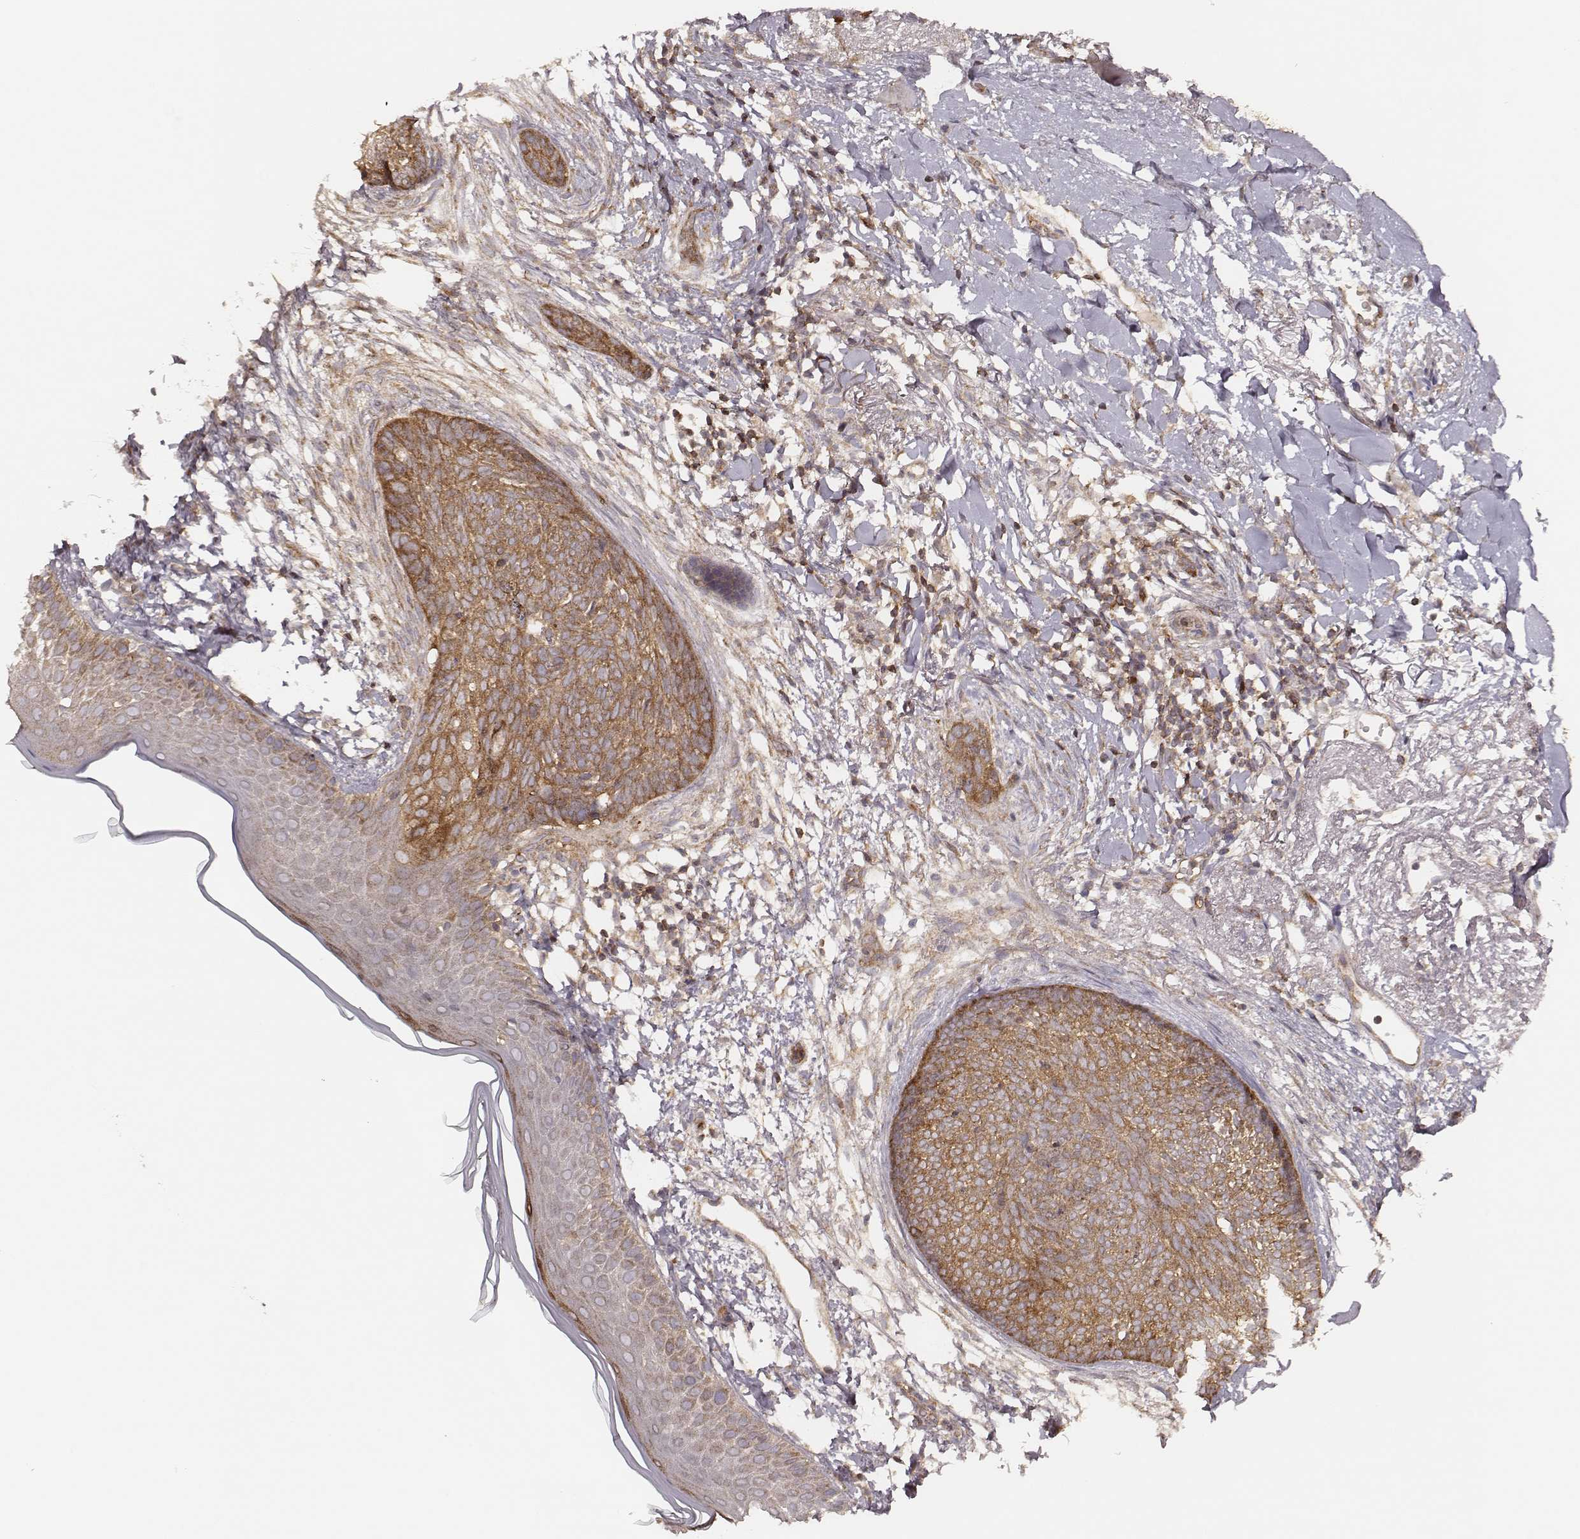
{"staining": {"intensity": "strong", "quantity": ">75%", "location": "cytoplasmic/membranous"}, "tissue": "skin cancer", "cell_type": "Tumor cells", "image_type": "cancer", "snomed": [{"axis": "morphology", "description": "Normal tissue, NOS"}, {"axis": "morphology", "description": "Basal cell carcinoma"}, {"axis": "topography", "description": "Skin"}], "caption": "Immunohistochemistry histopathology image of basal cell carcinoma (skin) stained for a protein (brown), which displays high levels of strong cytoplasmic/membranous staining in approximately >75% of tumor cells.", "gene": "CARS1", "patient": {"sex": "male", "age": 84}}